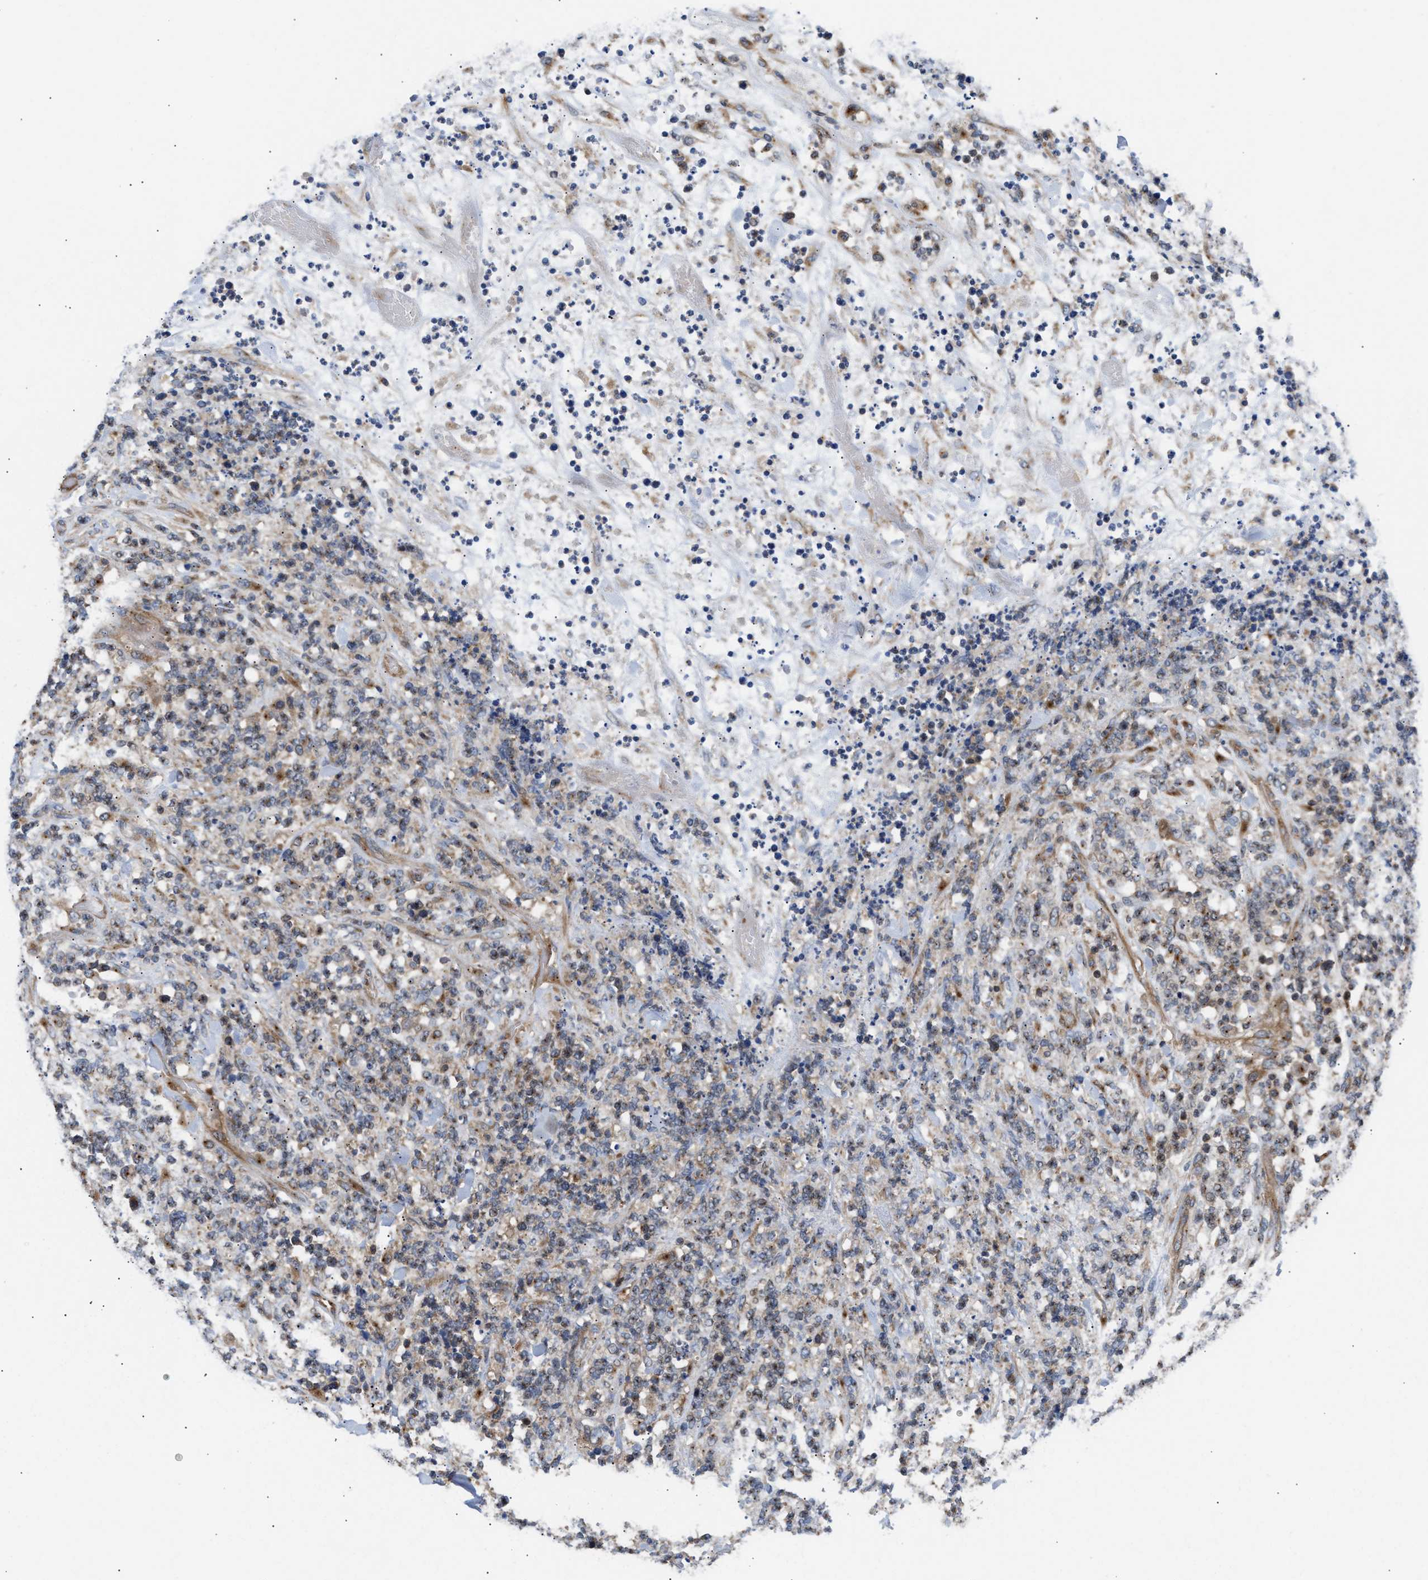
{"staining": {"intensity": "weak", "quantity": "25%-75%", "location": "cytoplasmic/membranous"}, "tissue": "lymphoma", "cell_type": "Tumor cells", "image_type": "cancer", "snomed": [{"axis": "morphology", "description": "Malignant lymphoma, non-Hodgkin's type, High grade"}, {"axis": "topography", "description": "Soft tissue"}], "caption": "Immunohistochemical staining of human lymphoma reveals low levels of weak cytoplasmic/membranous staining in approximately 25%-75% of tumor cells.", "gene": "LAPTM4B", "patient": {"sex": "male", "age": 18}}